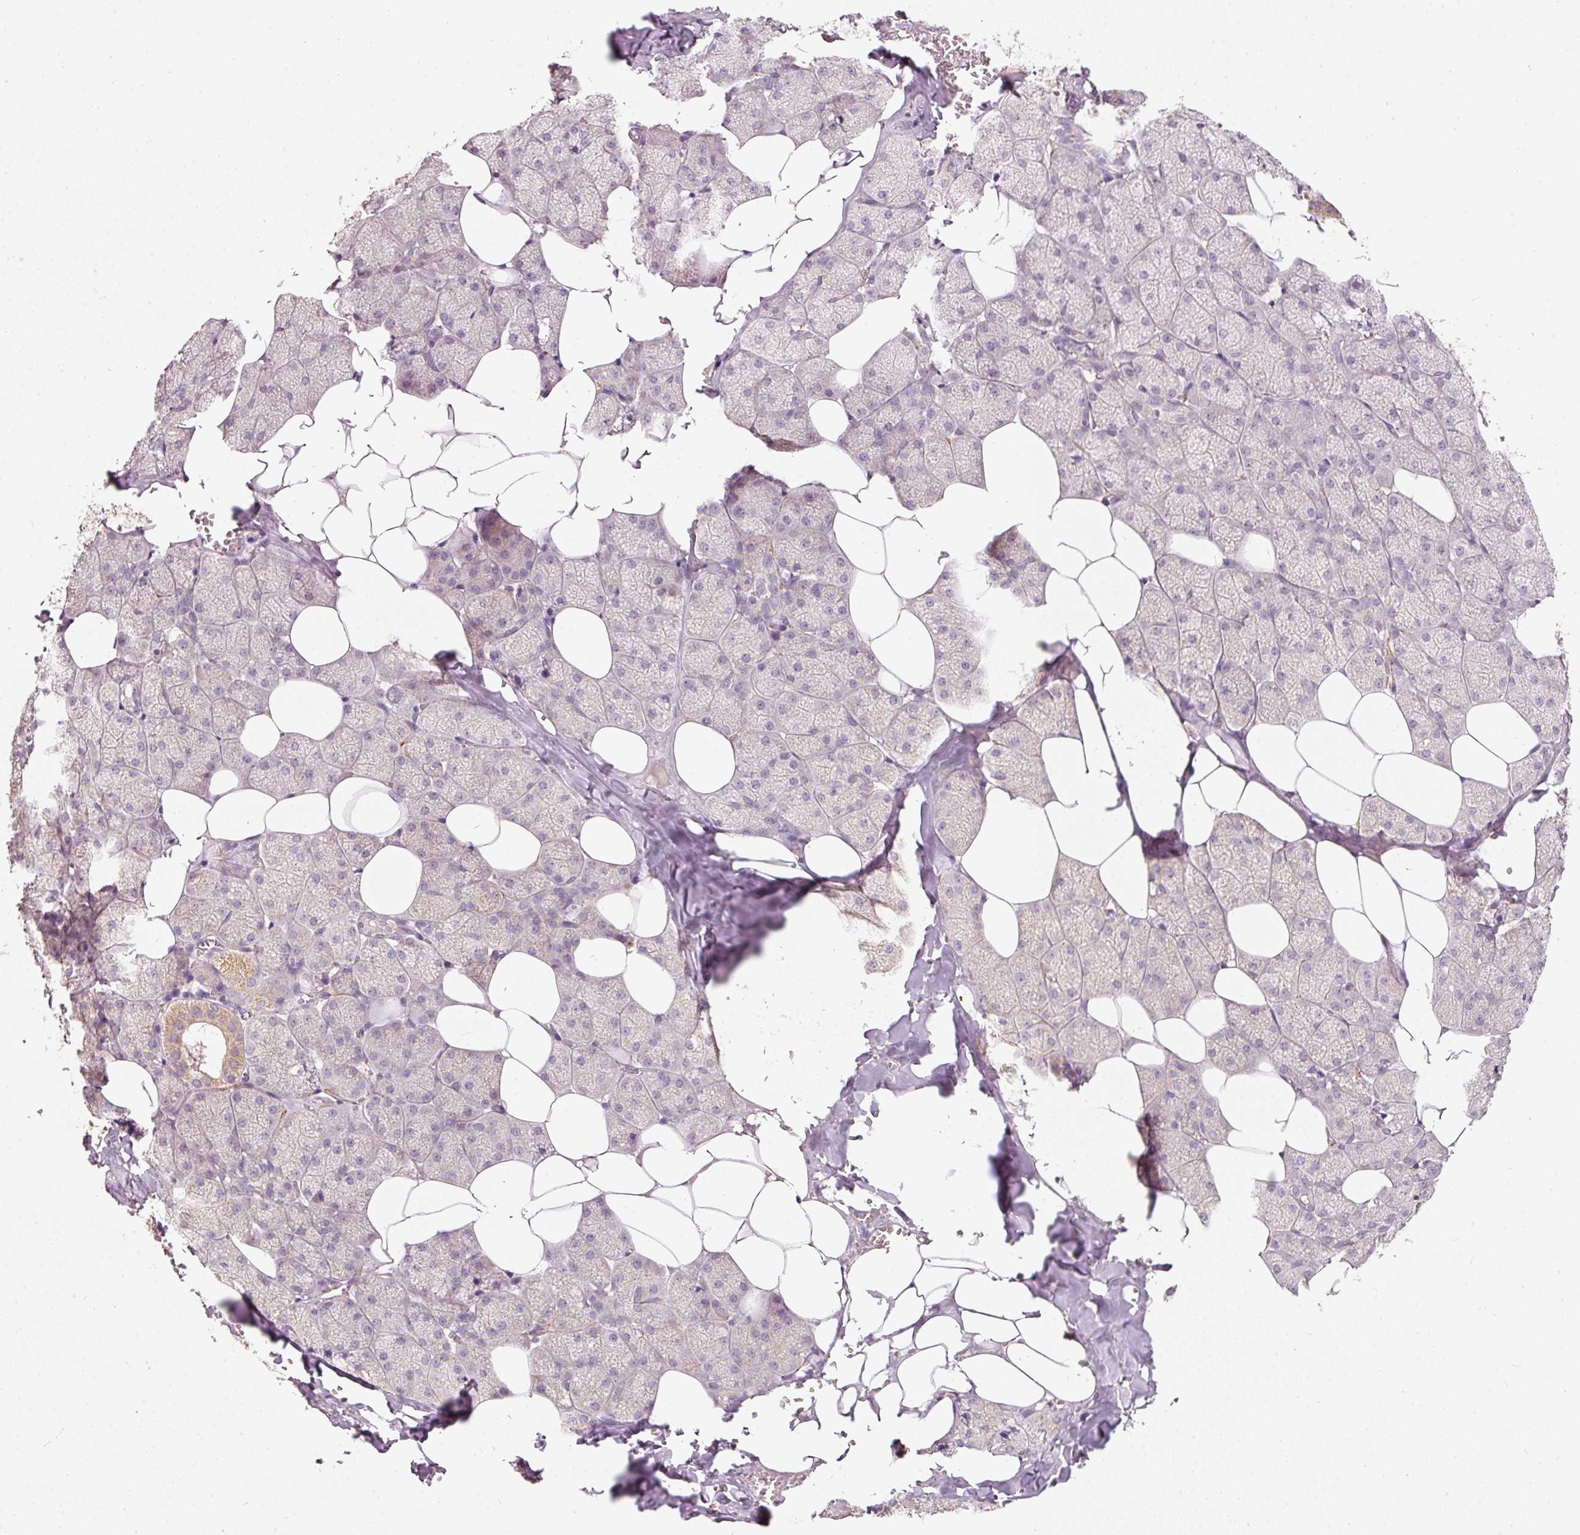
{"staining": {"intensity": "moderate", "quantity": "25%-75%", "location": "cytoplasmic/membranous"}, "tissue": "salivary gland", "cell_type": "Glandular cells", "image_type": "normal", "snomed": [{"axis": "morphology", "description": "Normal tissue, NOS"}, {"axis": "topography", "description": "Salivary gland"}, {"axis": "topography", "description": "Peripheral nerve tissue"}], "caption": "This image shows immunohistochemistry (IHC) staining of benign human salivary gland, with medium moderate cytoplasmic/membranous staining in about 25%-75% of glandular cells.", "gene": "PSENEN", "patient": {"sex": "male", "age": 38}}